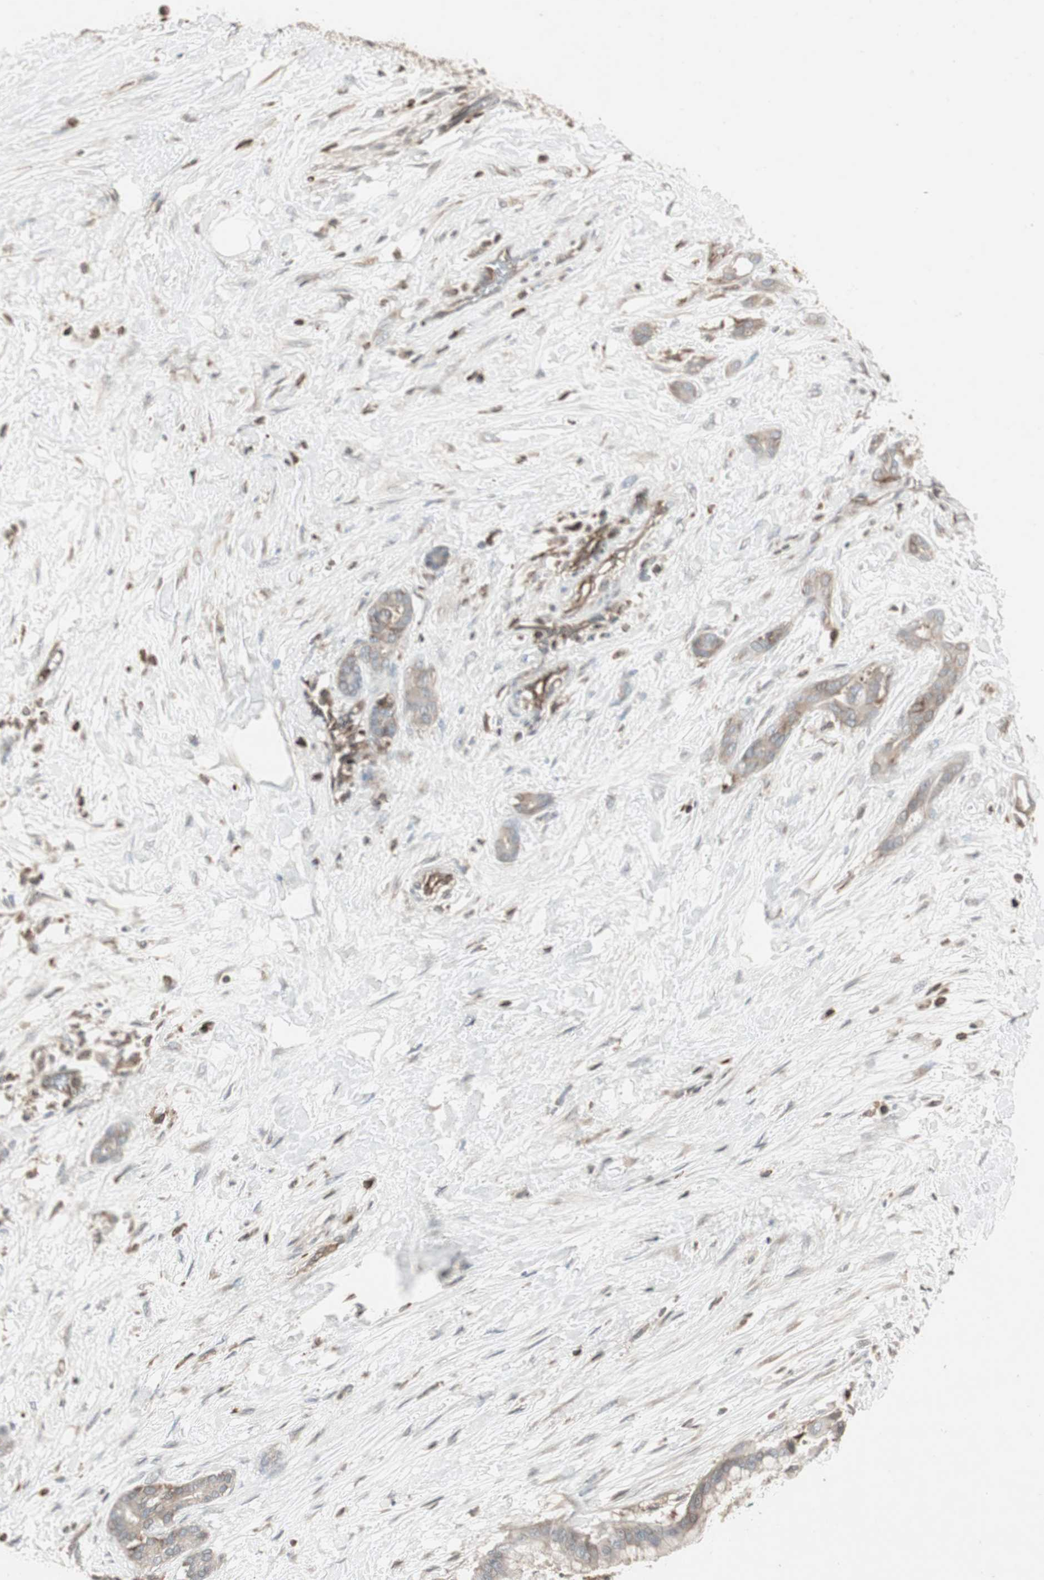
{"staining": {"intensity": "weak", "quantity": "25%-75%", "location": "cytoplasmic/membranous"}, "tissue": "pancreatic cancer", "cell_type": "Tumor cells", "image_type": "cancer", "snomed": [{"axis": "morphology", "description": "Adenocarcinoma, NOS"}, {"axis": "topography", "description": "Pancreas"}], "caption": "Immunohistochemistry (IHC) of pancreatic adenocarcinoma demonstrates low levels of weak cytoplasmic/membranous positivity in about 25%-75% of tumor cells. The staining was performed using DAB to visualize the protein expression in brown, while the nuclei were stained in blue with hematoxylin (Magnification: 20x).", "gene": "ARHGEF1", "patient": {"sex": "male", "age": 41}}